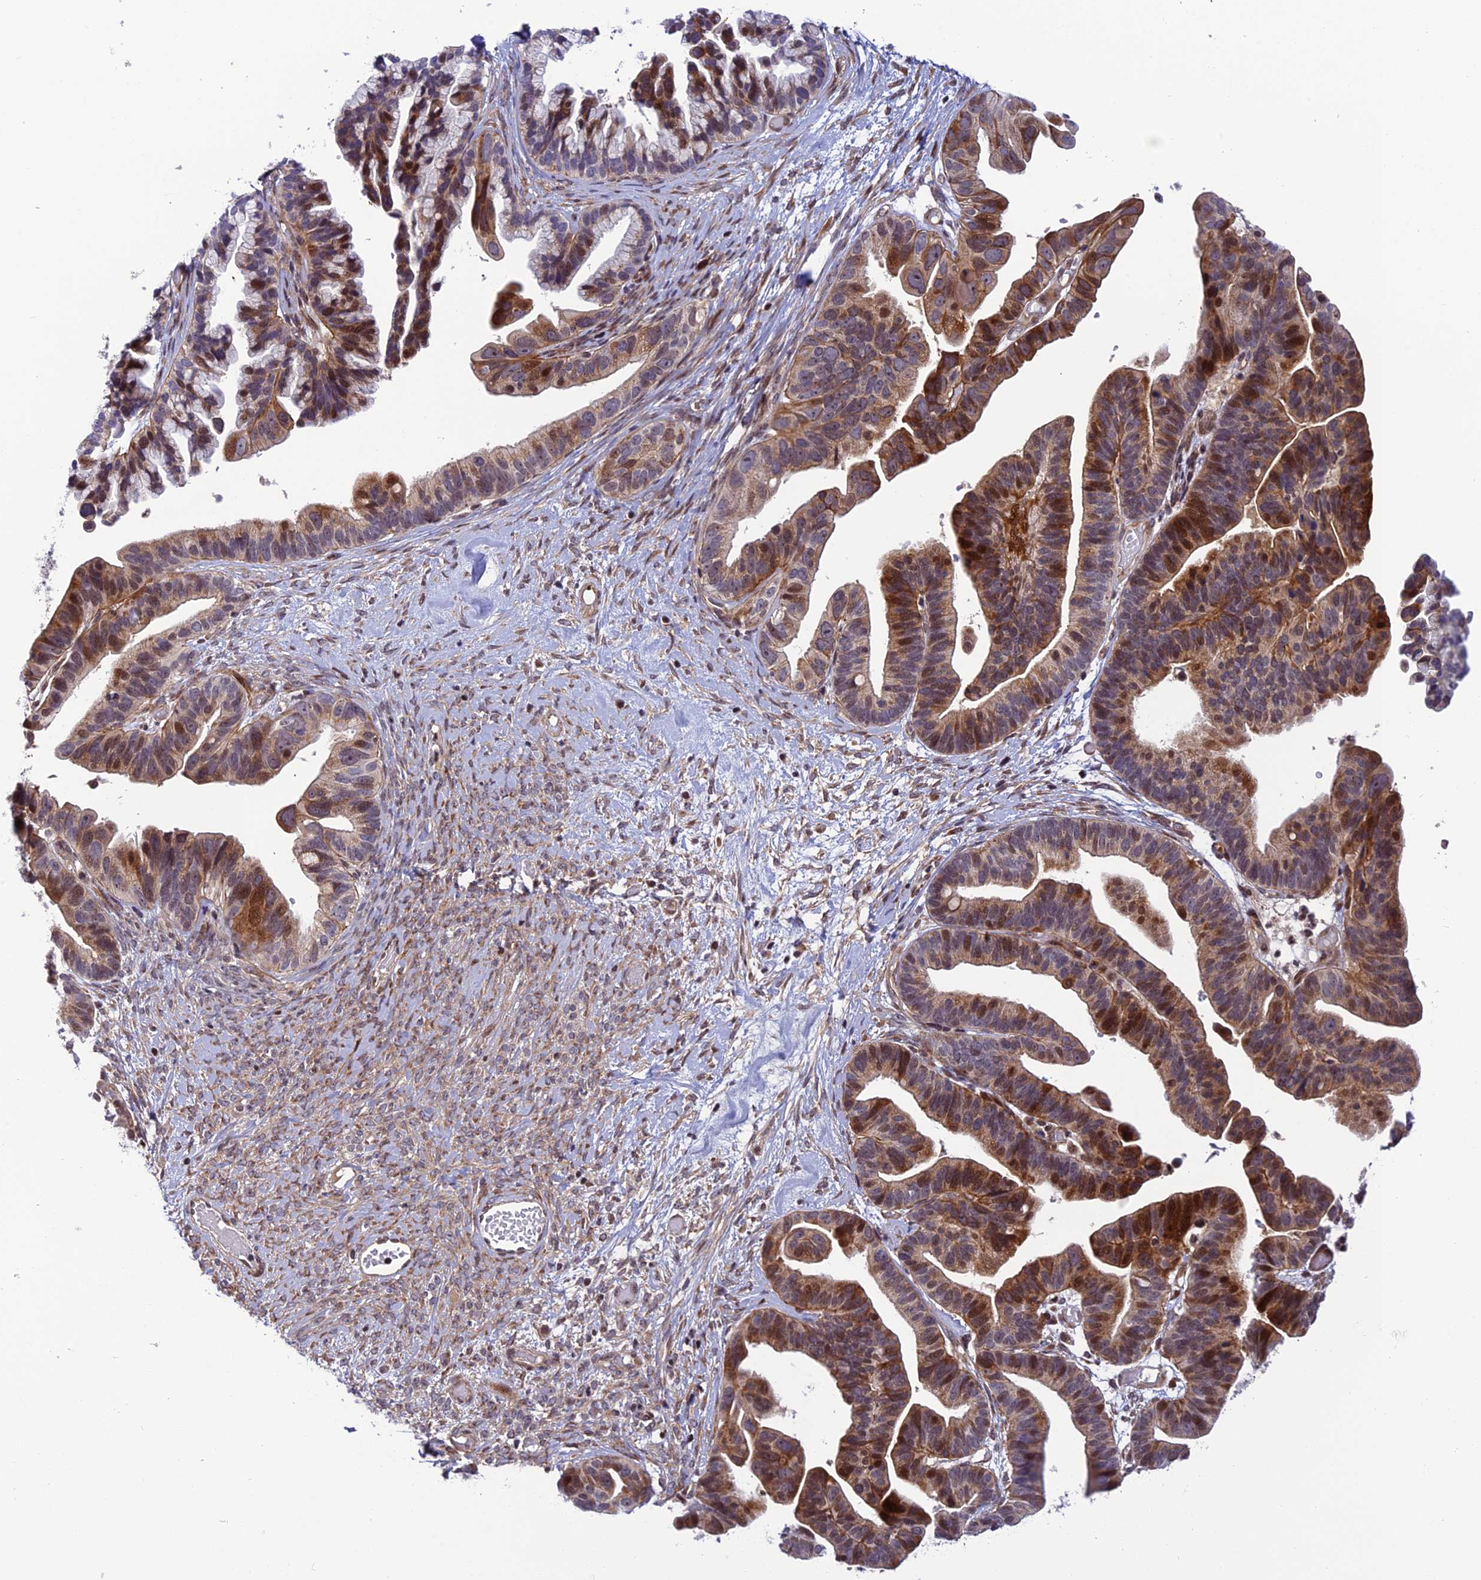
{"staining": {"intensity": "strong", "quantity": "25%-75%", "location": "cytoplasmic/membranous,nuclear"}, "tissue": "ovarian cancer", "cell_type": "Tumor cells", "image_type": "cancer", "snomed": [{"axis": "morphology", "description": "Cystadenocarcinoma, serous, NOS"}, {"axis": "topography", "description": "Ovary"}], "caption": "An image of human serous cystadenocarcinoma (ovarian) stained for a protein exhibits strong cytoplasmic/membranous and nuclear brown staining in tumor cells.", "gene": "SMIM7", "patient": {"sex": "female", "age": 56}}